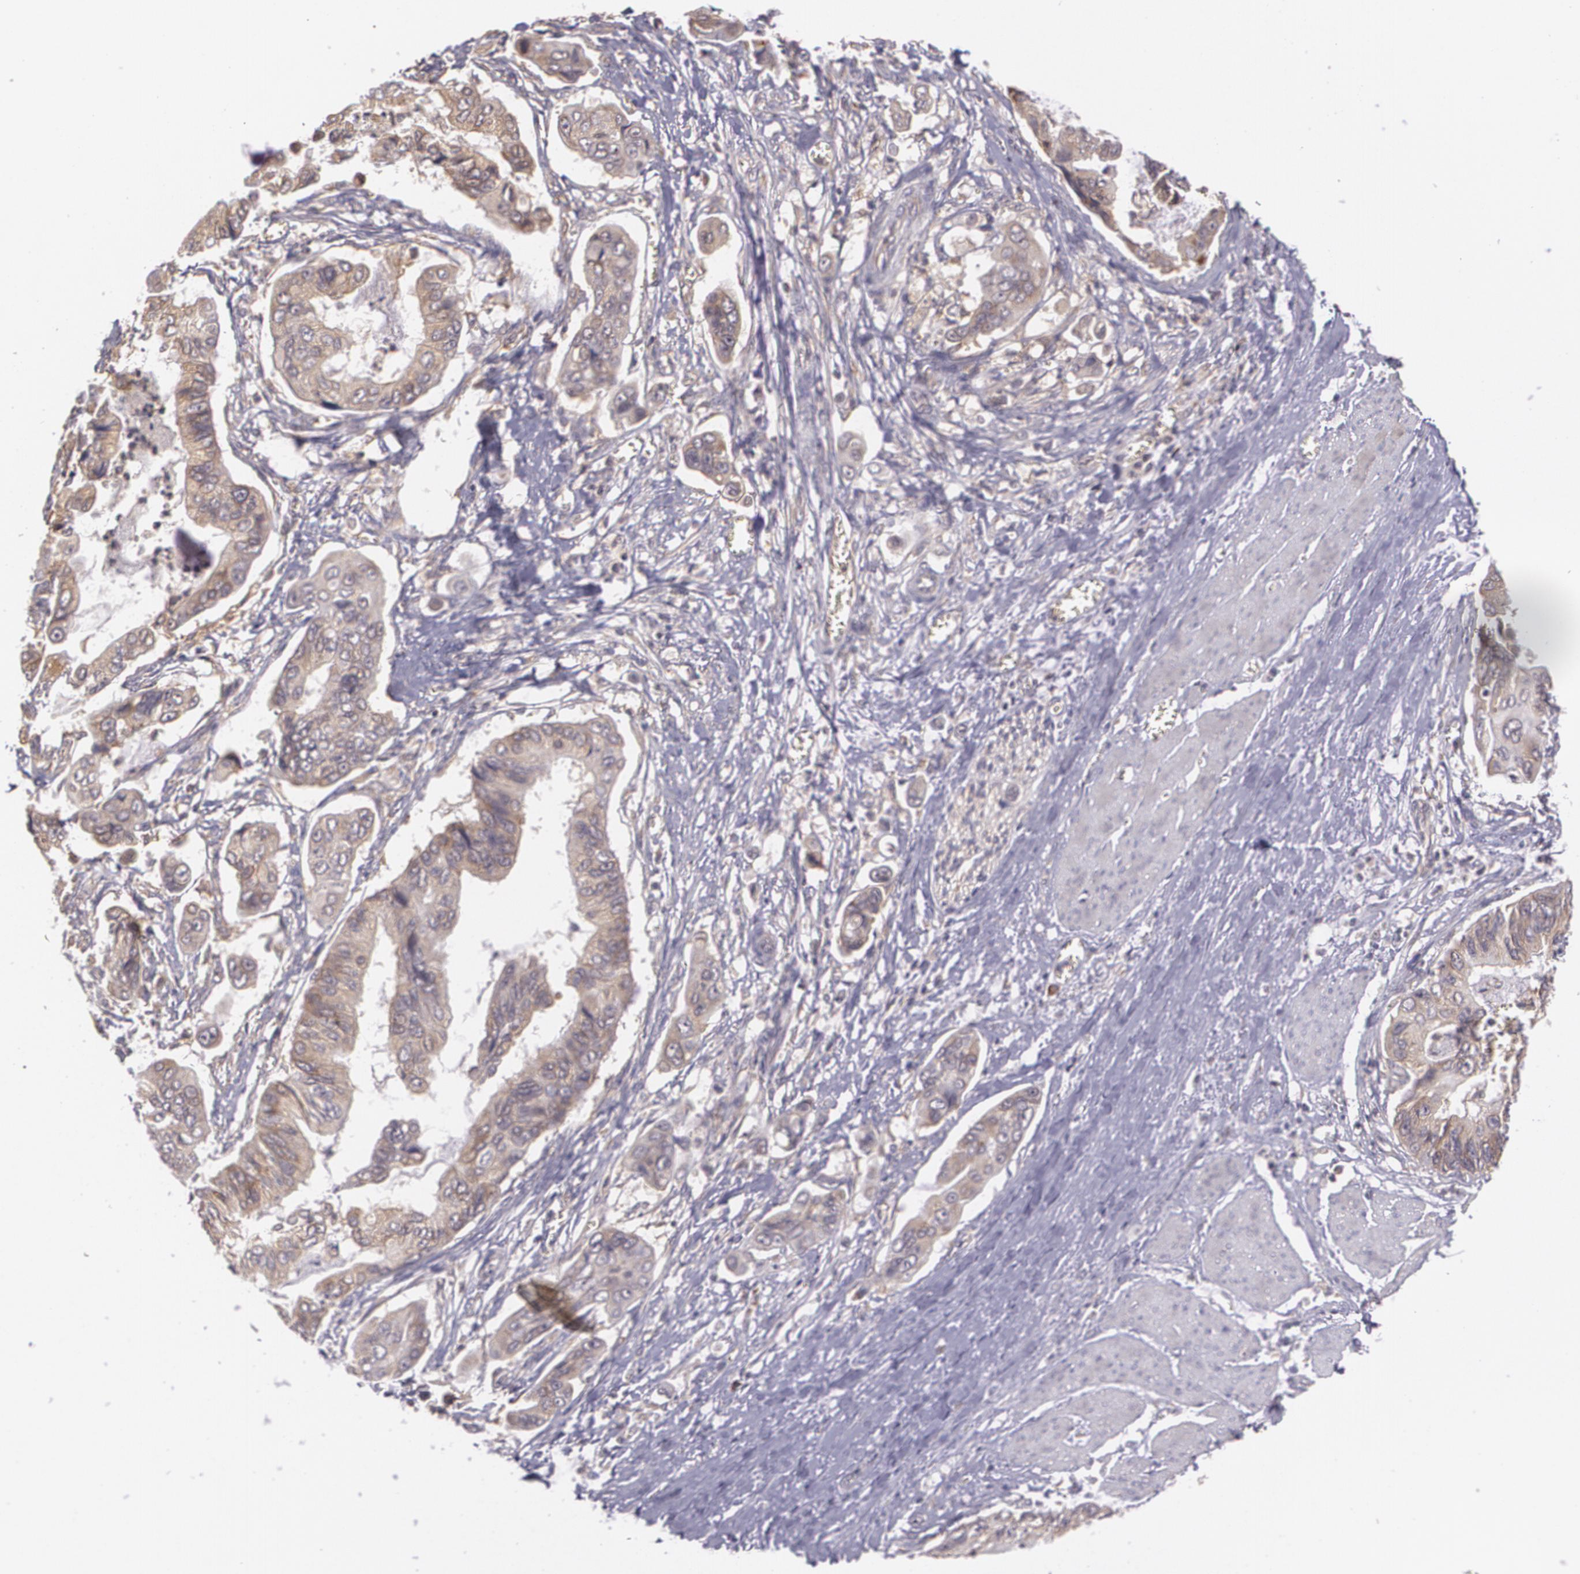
{"staining": {"intensity": "weak", "quantity": ">75%", "location": "cytoplasmic/membranous"}, "tissue": "stomach cancer", "cell_type": "Tumor cells", "image_type": "cancer", "snomed": [{"axis": "morphology", "description": "Adenocarcinoma, NOS"}, {"axis": "topography", "description": "Stomach, upper"}], "caption": "Immunohistochemical staining of human adenocarcinoma (stomach) shows weak cytoplasmic/membranous protein expression in about >75% of tumor cells.", "gene": "CCL17", "patient": {"sex": "male", "age": 80}}